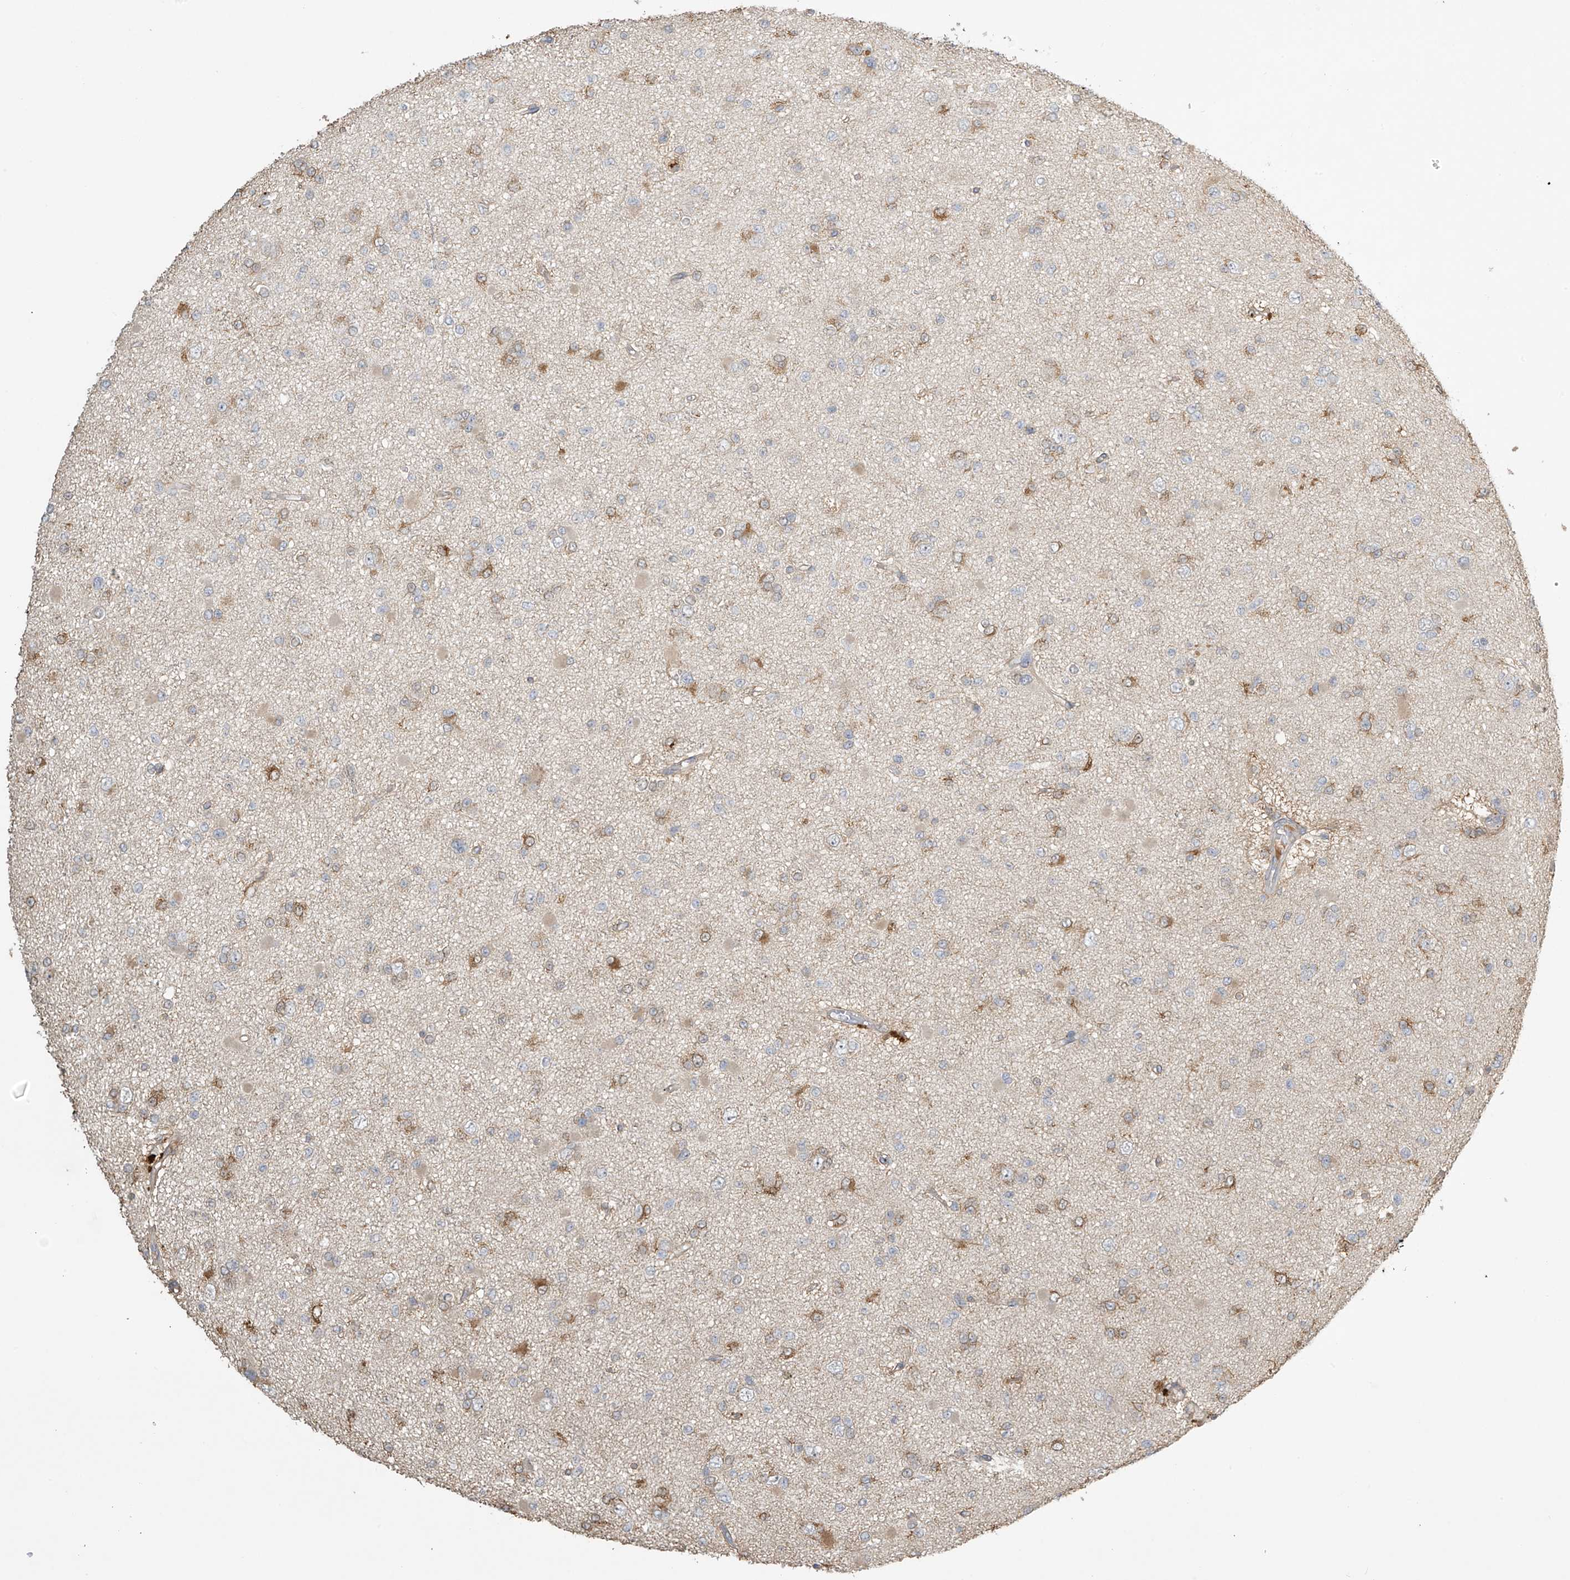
{"staining": {"intensity": "moderate", "quantity": "<25%", "location": "cytoplasmic/membranous"}, "tissue": "glioma", "cell_type": "Tumor cells", "image_type": "cancer", "snomed": [{"axis": "morphology", "description": "Glioma, malignant, Low grade"}, {"axis": "topography", "description": "Brain"}], "caption": "Glioma was stained to show a protein in brown. There is low levels of moderate cytoplasmic/membranous staining in about <25% of tumor cells.", "gene": "SLFN14", "patient": {"sex": "female", "age": 22}}